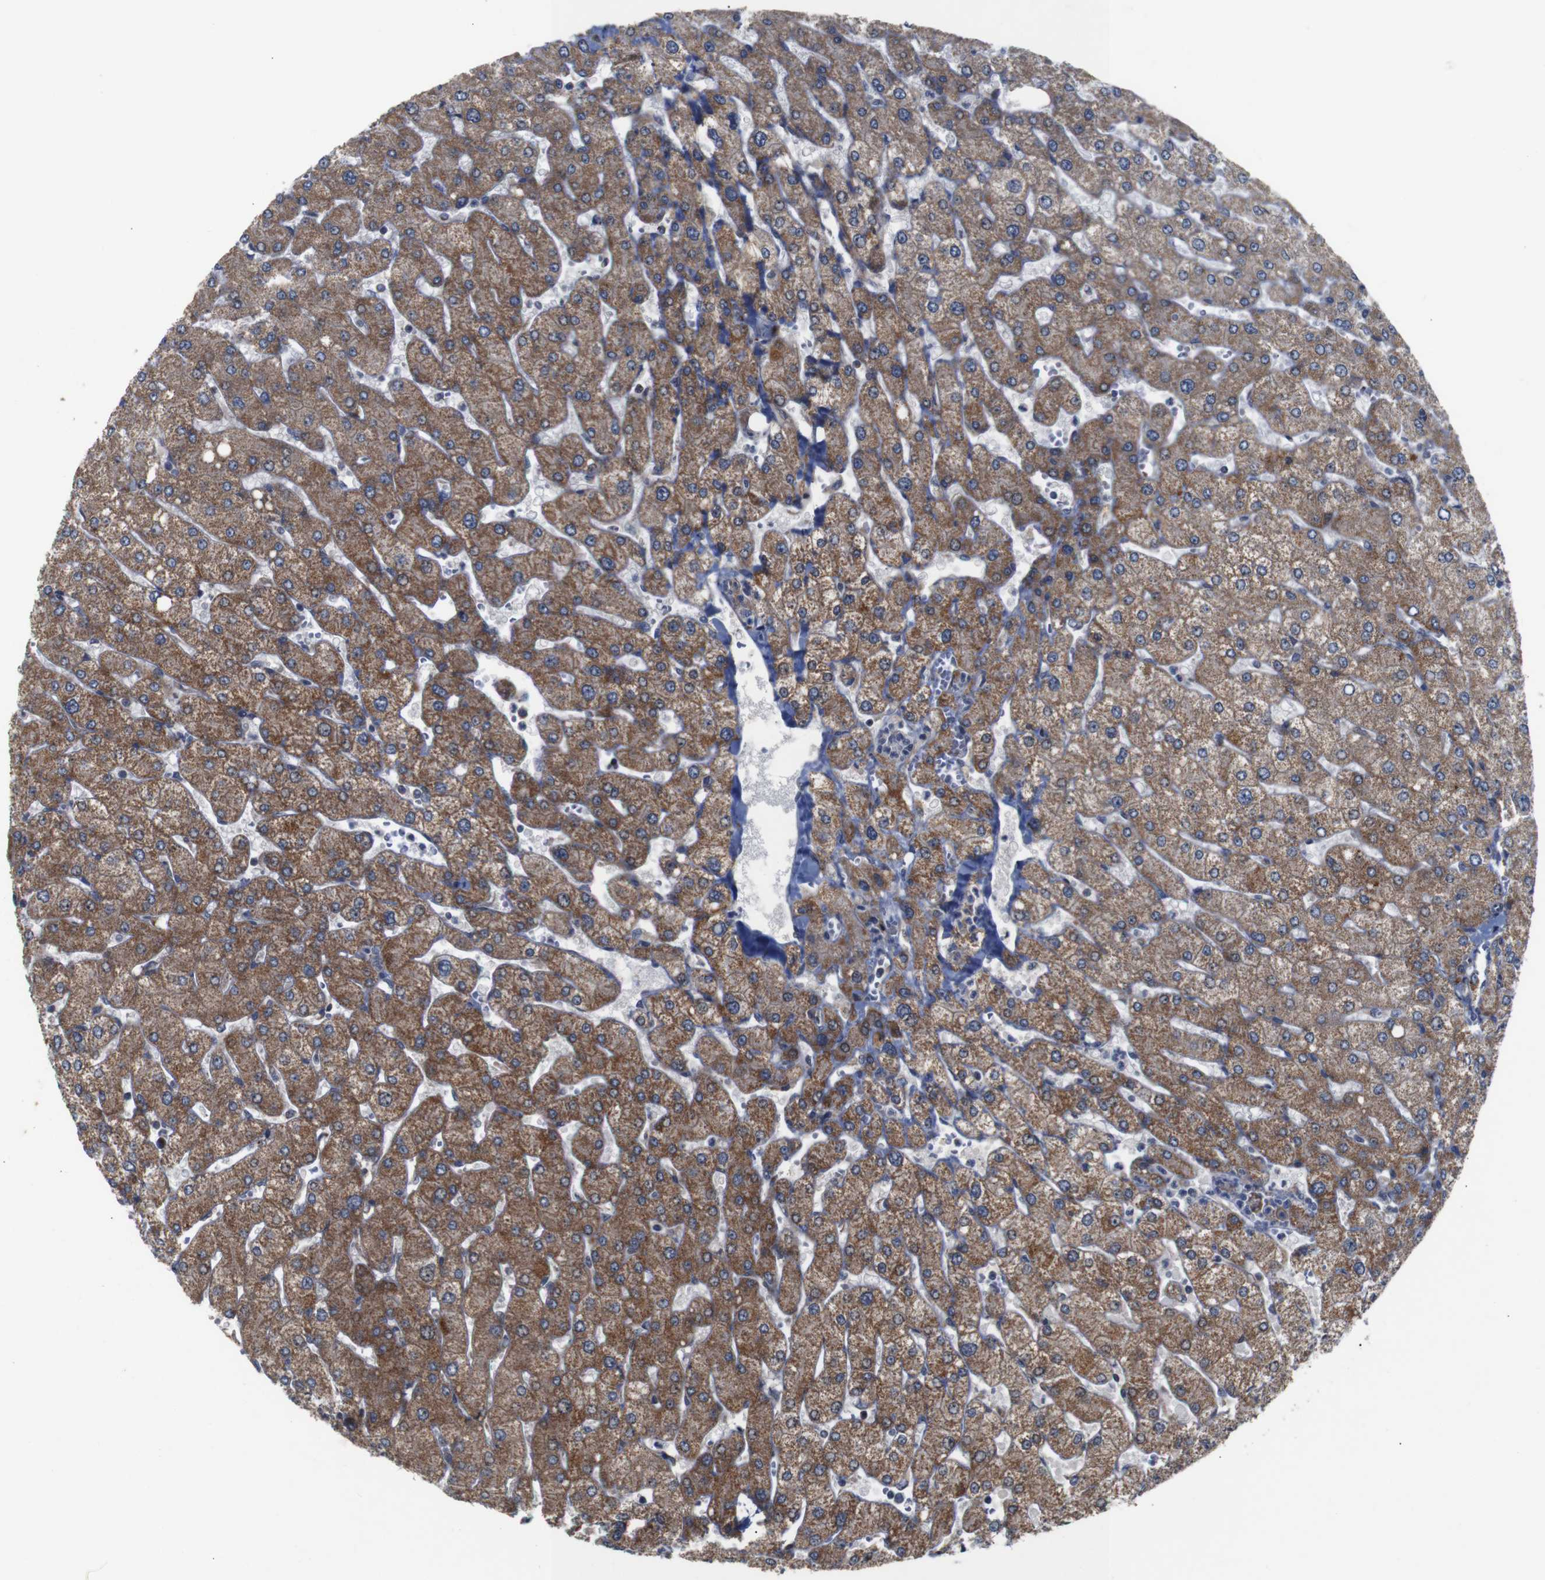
{"staining": {"intensity": "moderate", "quantity": ">75%", "location": "cytoplasmic/membranous"}, "tissue": "liver", "cell_type": "Cholangiocytes", "image_type": "normal", "snomed": [{"axis": "morphology", "description": "Normal tissue, NOS"}, {"axis": "topography", "description": "Liver"}], "caption": "Human liver stained with a protein marker demonstrates moderate staining in cholangiocytes.", "gene": "ATP7B", "patient": {"sex": "male", "age": 55}}